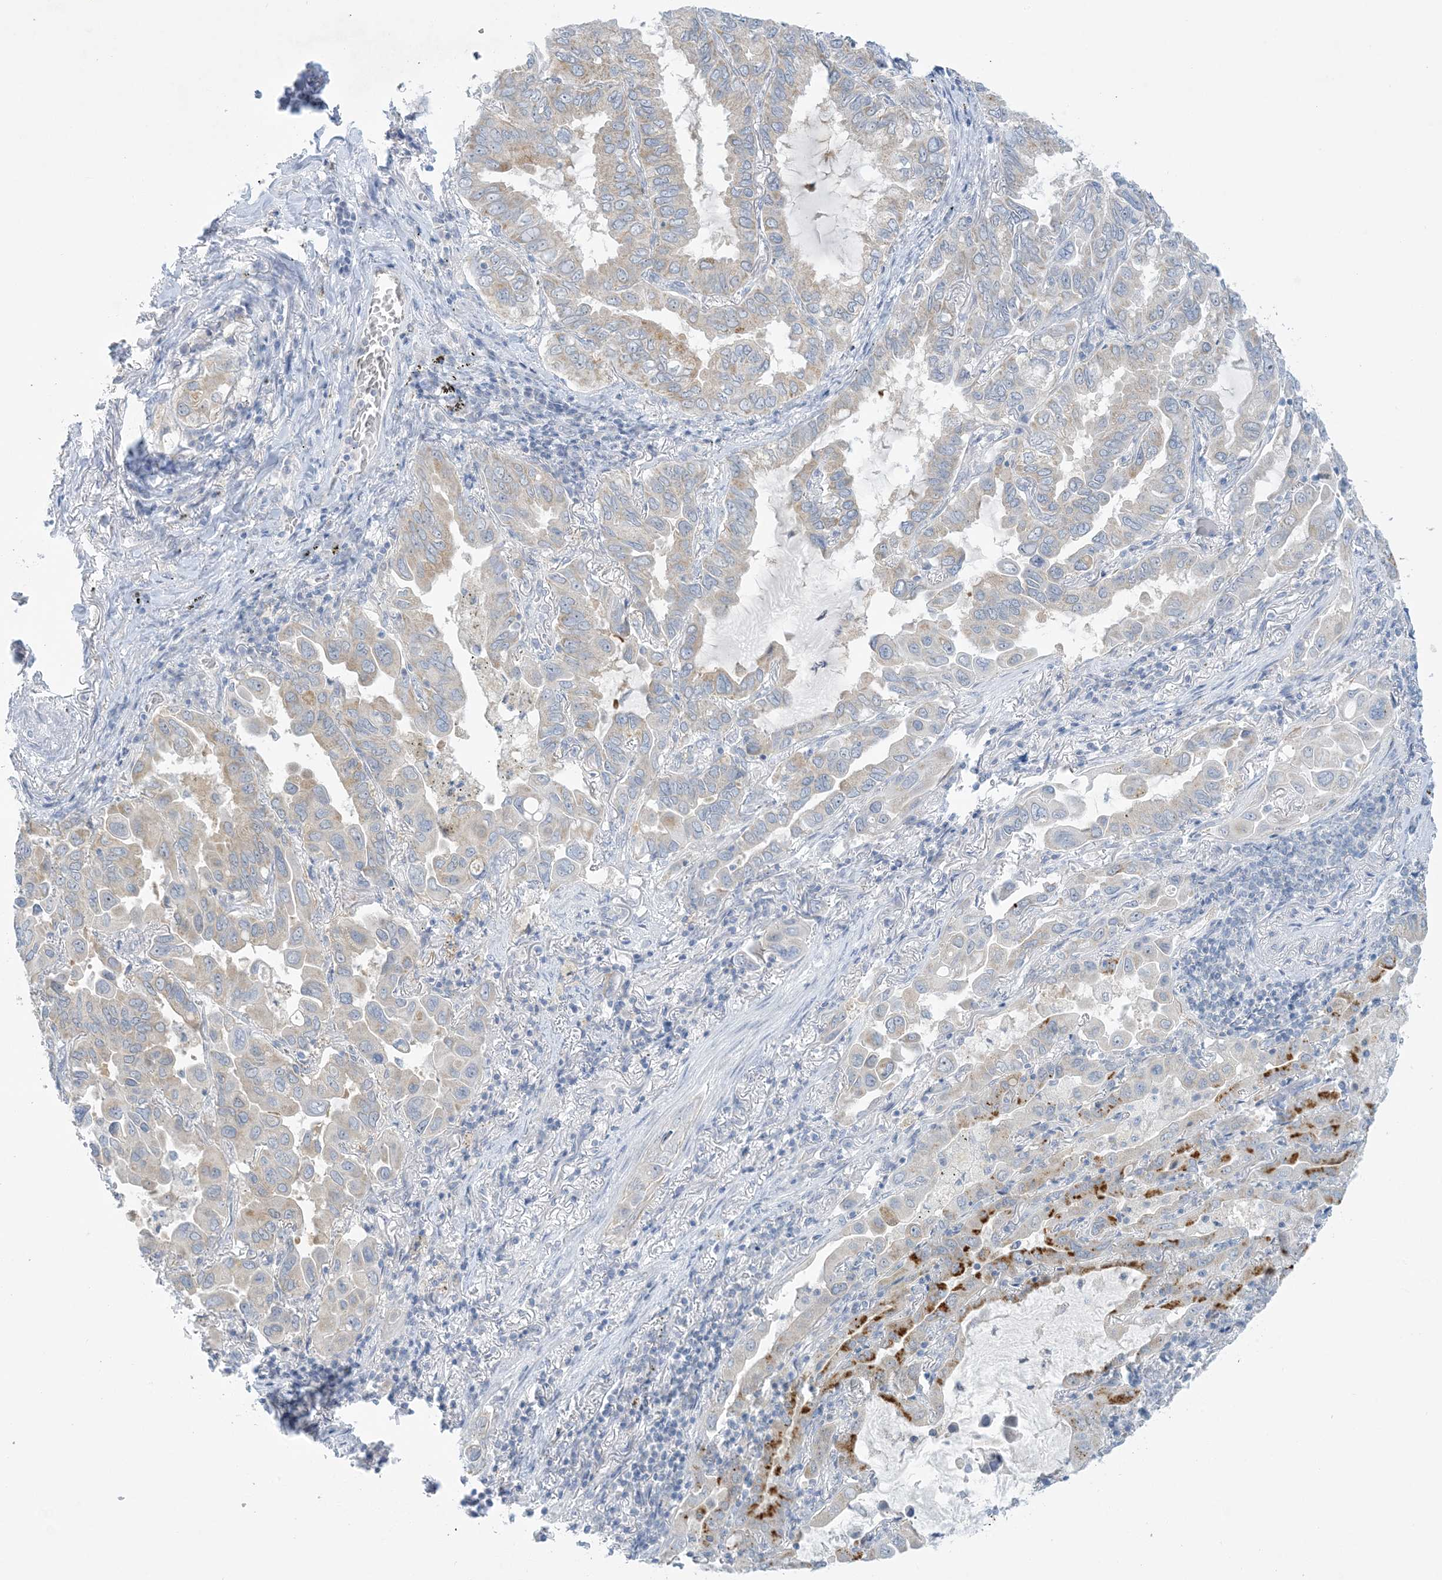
{"staining": {"intensity": "weak", "quantity": "<25%", "location": "cytoplasmic/membranous"}, "tissue": "lung cancer", "cell_type": "Tumor cells", "image_type": "cancer", "snomed": [{"axis": "morphology", "description": "Adenocarcinoma, NOS"}, {"axis": "topography", "description": "Lung"}], "caption": "A high-resolution histopathology image shows immunohistochemistry (IHC) staining of lung adenocarcinoma, which exhibits no significant staining in tumor cells.", "gene": "MRPS18A", "patient": {"sex": "male", "age": 64}}